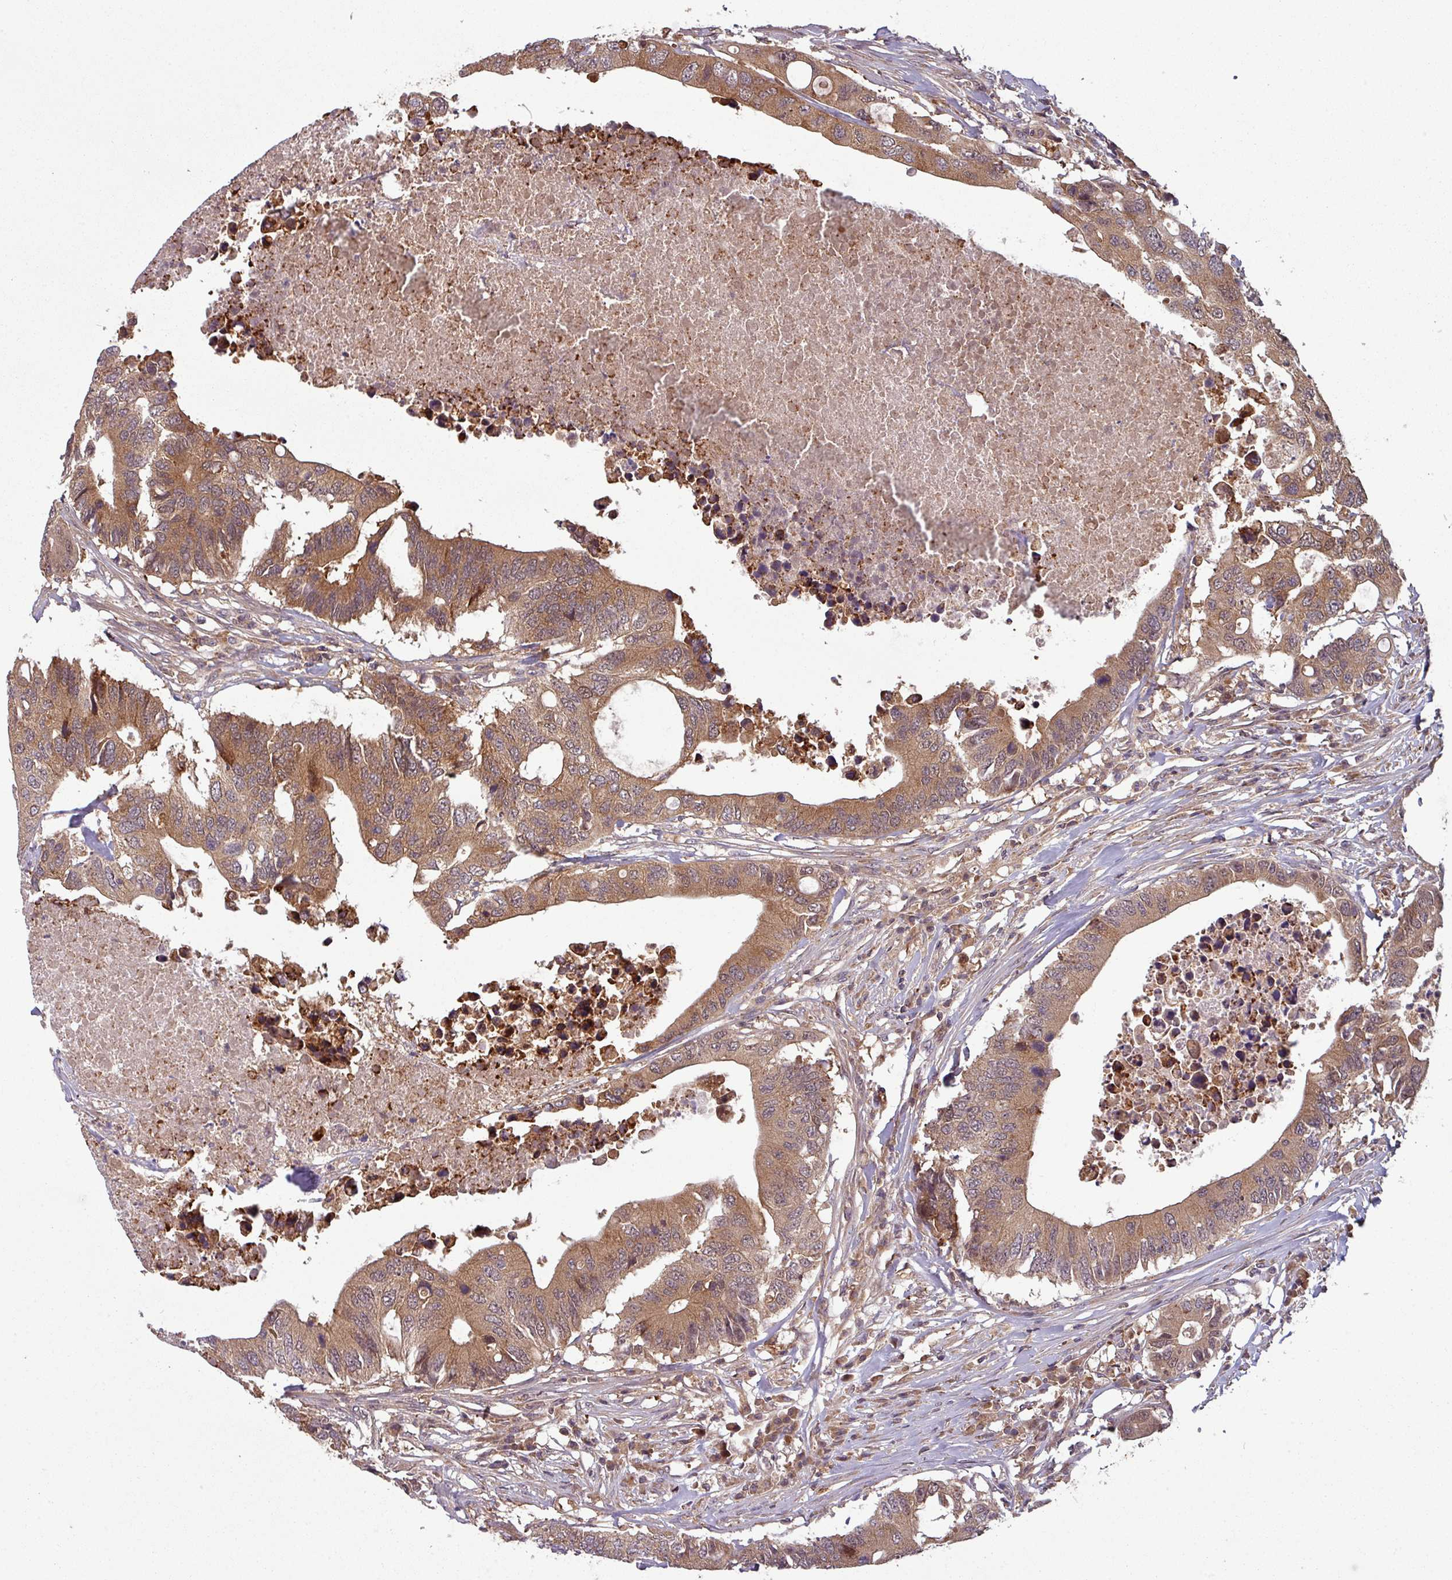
{"staining": {"intensity": "moderate", "quantity": ">75%", "location": "cytoplasmic/membranous,nuclear"}, "tissue": "colorectal cancer", "cell_type": "Tumor cells", "image_type": "cancer", "snomed": [{"axis": "morphology", "description": "Adenocarcinoma, NOS"}, {"axis": "topography", "description": "Colon"}], "caption": "Immunohistochemical staining of colorectal adenocarcinoma demonstrates moderate cytoplasmic/membranous and nuclear protein expression in approximately >75% of tumor cells. (Brightfield microscopy of DAB IHC at high magnification).", "gene": "GSKIP", "patient": {"sex": "male", "age": 71}}